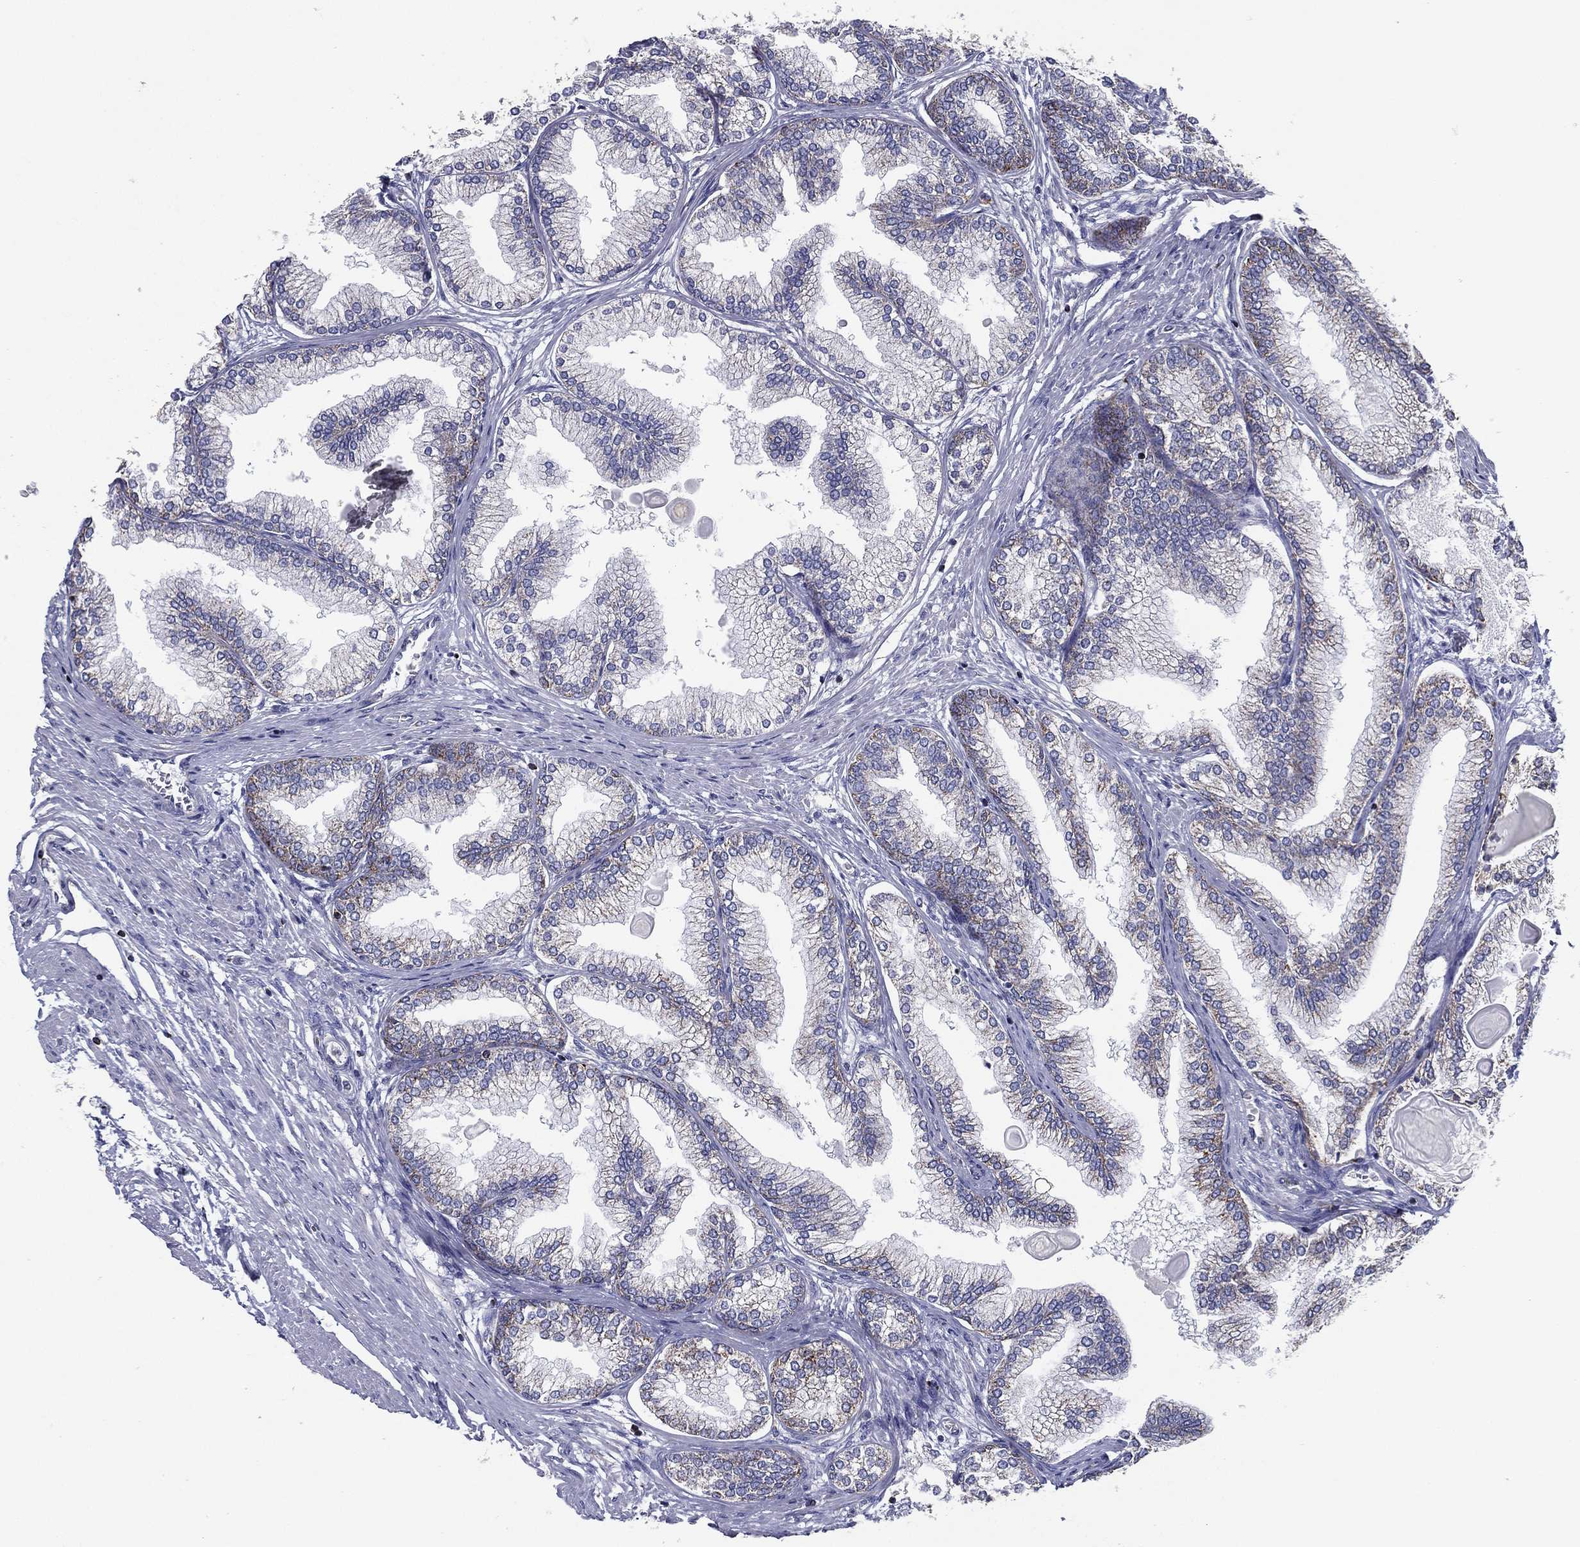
{"staining": {"intensity": "moderate", "quantity": "25%-75%", "location": "cytoplasmic/membranous"}, "tissue": "prostate", "cell_type": "Glandular cells", "image_type": "normal", "snomed": [{"axis": "morphology", "description": "Normal tissue, NOS"}, {"axis": "topography", "description": "Prostate"}], "caption": "Prostate stained with a protein marker demonstrates moderate staining in glandular cells.", "gene": "SFXN1", "patient": {"sex": "male", "age": 72}}